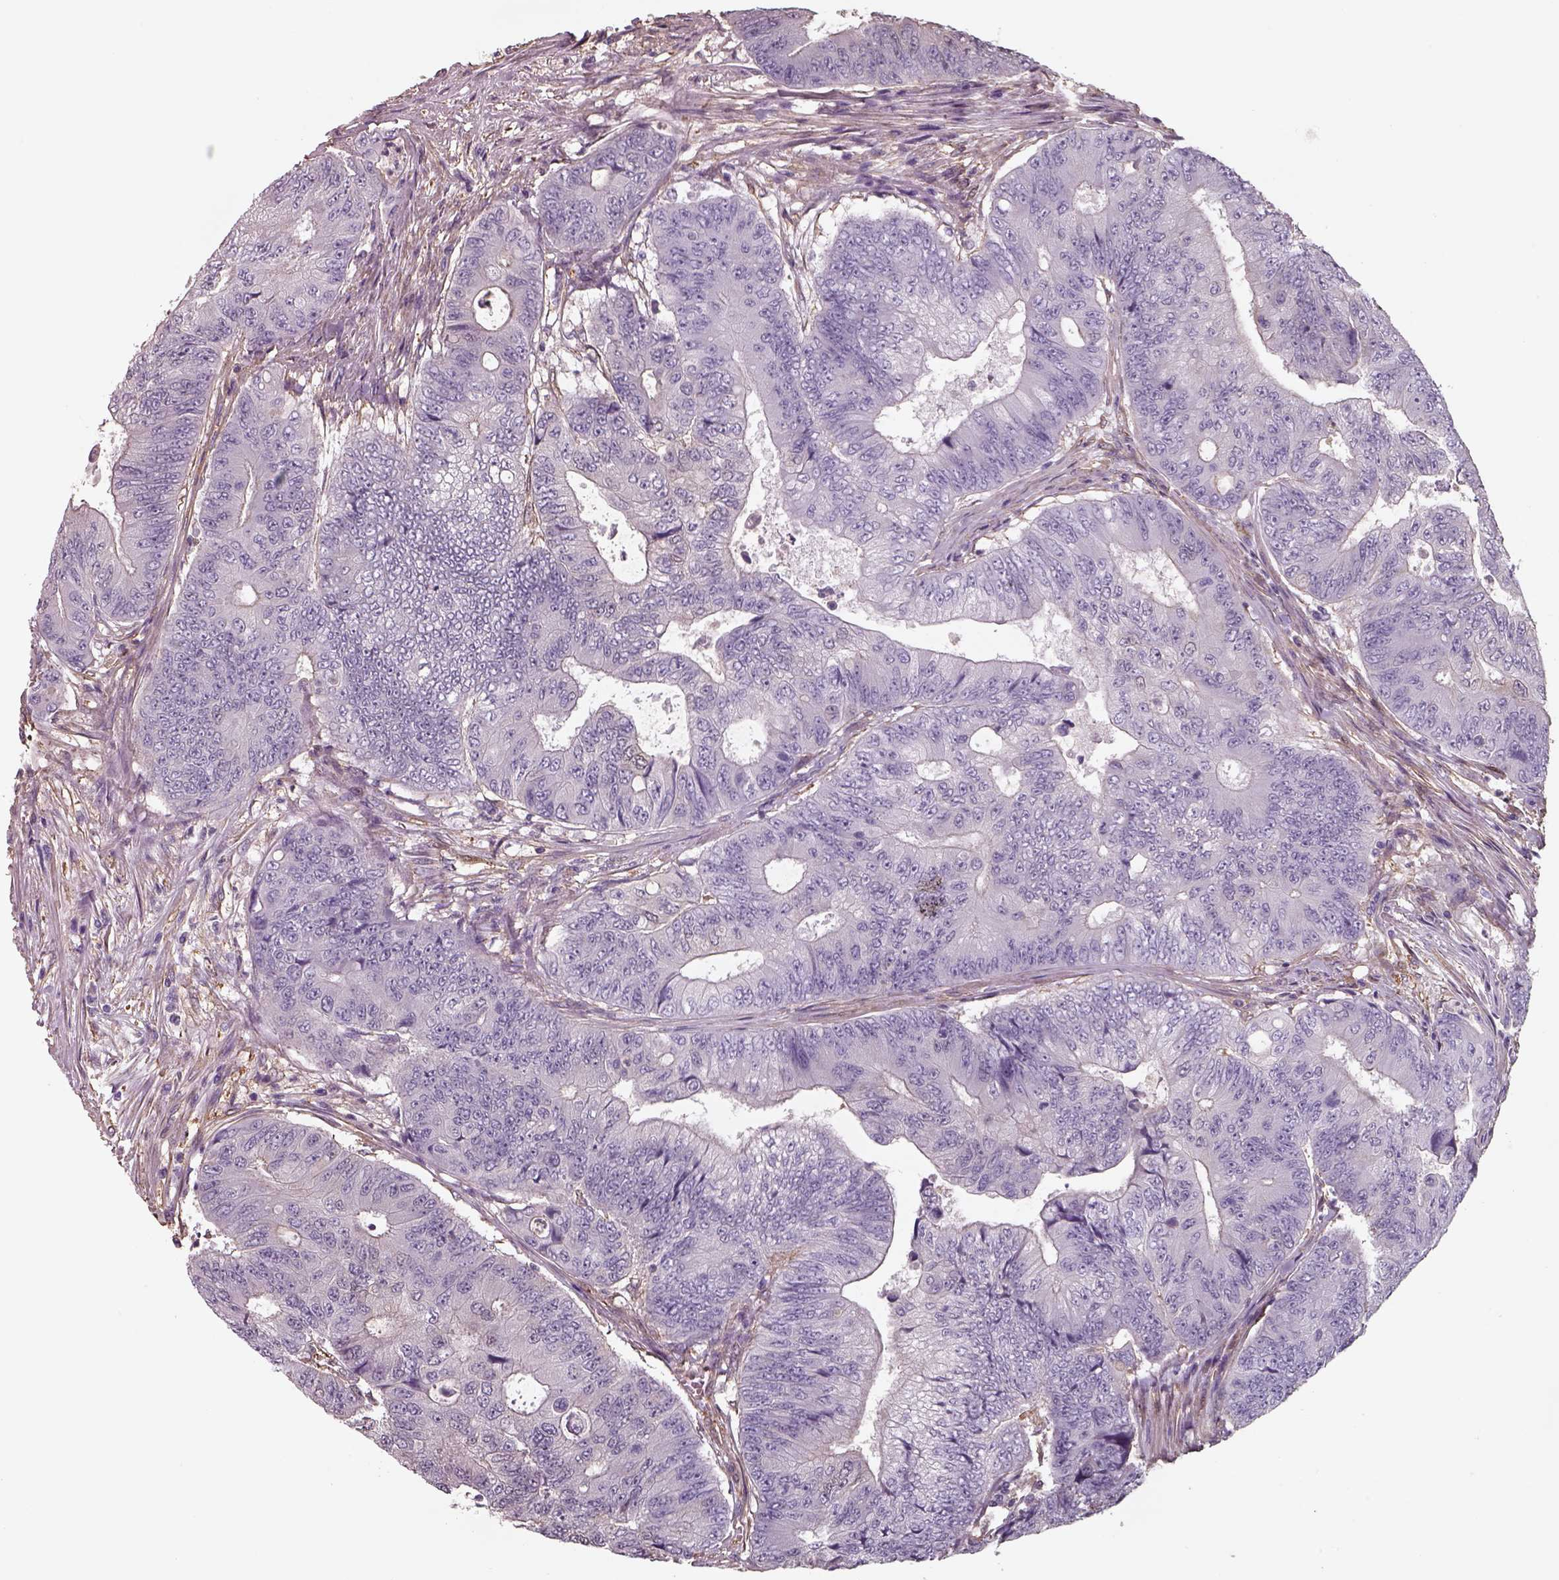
{"staining": {"intensity": "negative", "quantity": "none", "location": "none"}, "tissue": "colorectal cancer", "cell_type": "Tumor cells", "image_type": "cancer", "snomed": [{"axis": "morphology", "description": "Adenocarcinoma, NOS"}, {"axis": "topography", "description": "Colon"}], "caption": "High power microscopy photomicrograph of an immunohistochemistry (IHC) micrograph of colorectal cancer (adenocarcinoma), revealing no significant expression in tumor cells.", "gene": "ISYNA1", "patient": {"sex": "female", "age": 48}}